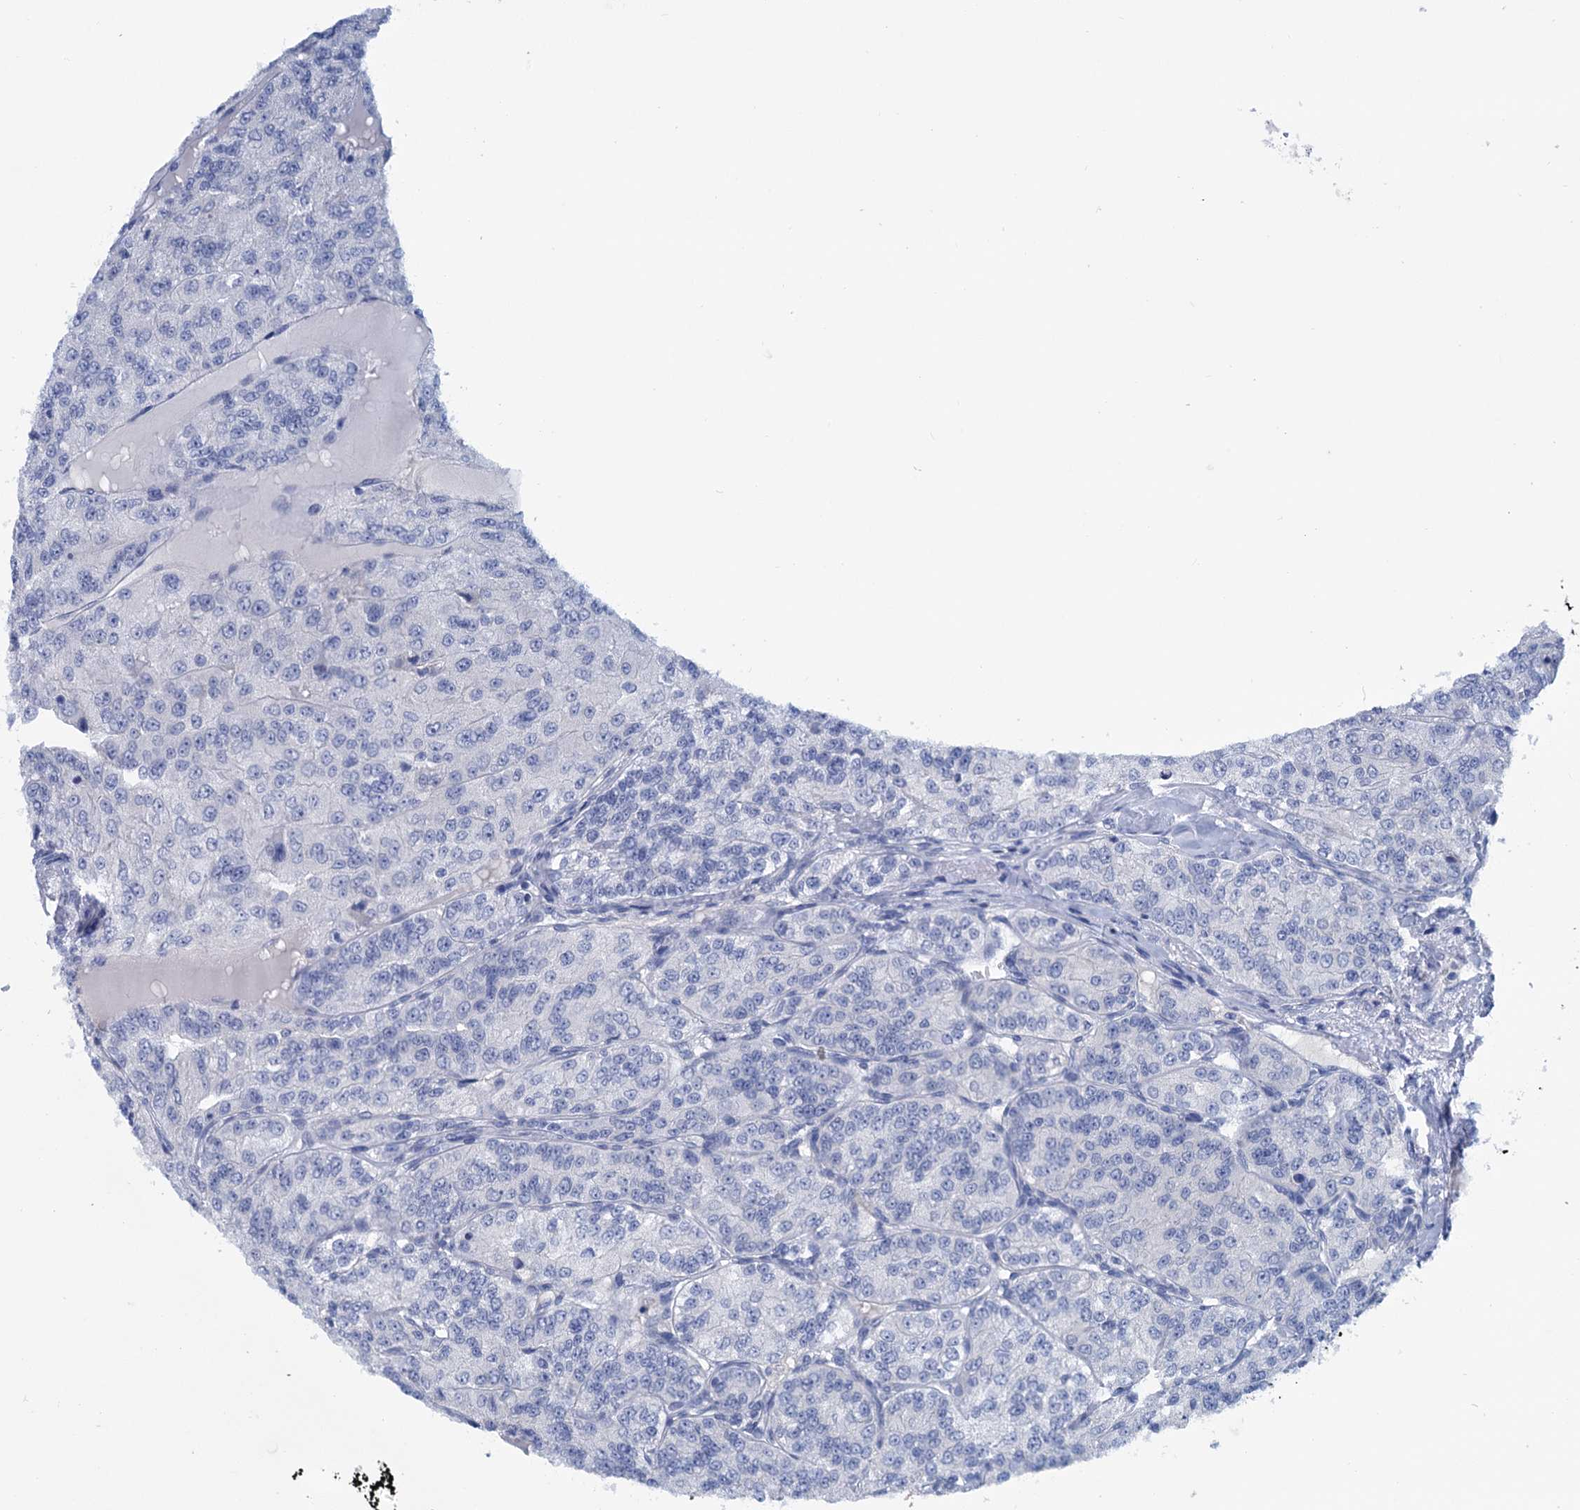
{"staining": {"intensity": "negative", "quantity": "none", "location": "none"}, "tissue": "renal cancer", "cell_type": "Tumor cells", "image_type": "cancer", "snomed": [{"axis": "morphology", "description": "Adenocarcinoma, NOS"}, {"axis": "topography", "description": "Kidney"}], "caption": "This histopathology image is of renal adenocarcinoma stained with IHC to label a protein in brown with the nuclei are counter-stained blue. There is no expression in tumor cells.", "gene": "MYOZ3", "patient": {"sex": "female", "age": 63}}